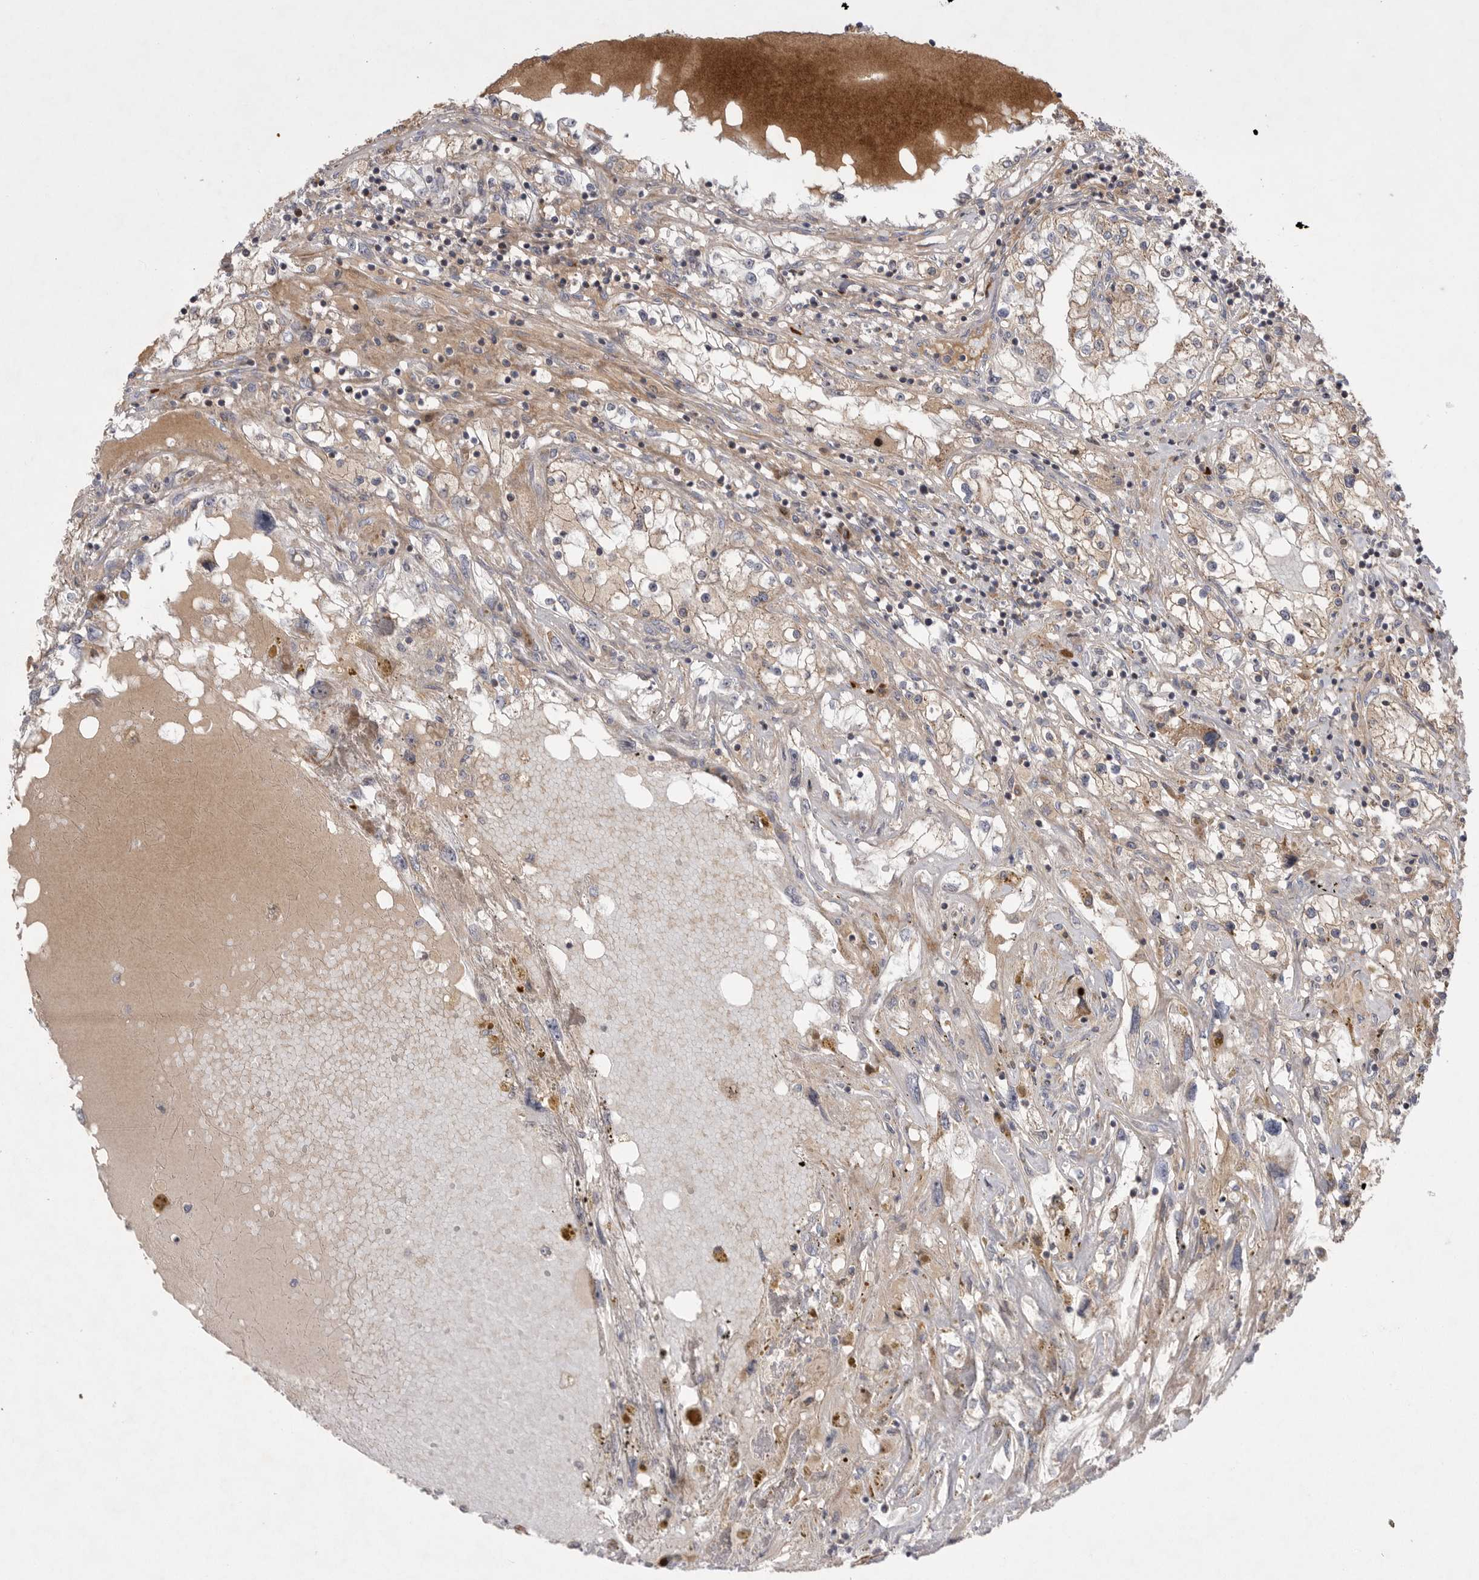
{"staining": {"intensity": "weak", "quantity": "25%-75%", "location": "cytoplasmic/membranous"}, "tissue": "renal cancer", "cell_type": "Tumor cells", "image_type": "cancer", "snomed": [{"axis": "morphology", "description": "Adenocarcinoma, NOS"}, {"axis": "topography", "description": "Kidney"}], "caption": "A low amount of weak cytoplasmic/membranous staining is seen in about 25%-75% of tumor cells in renal cancer tissue. (DAB (3,3'-diaminobenzidine) IHC with brightfield microscopy, high magnification).", "gene": "KYAT3", "patient": {"sex": "male", "age": 68}}